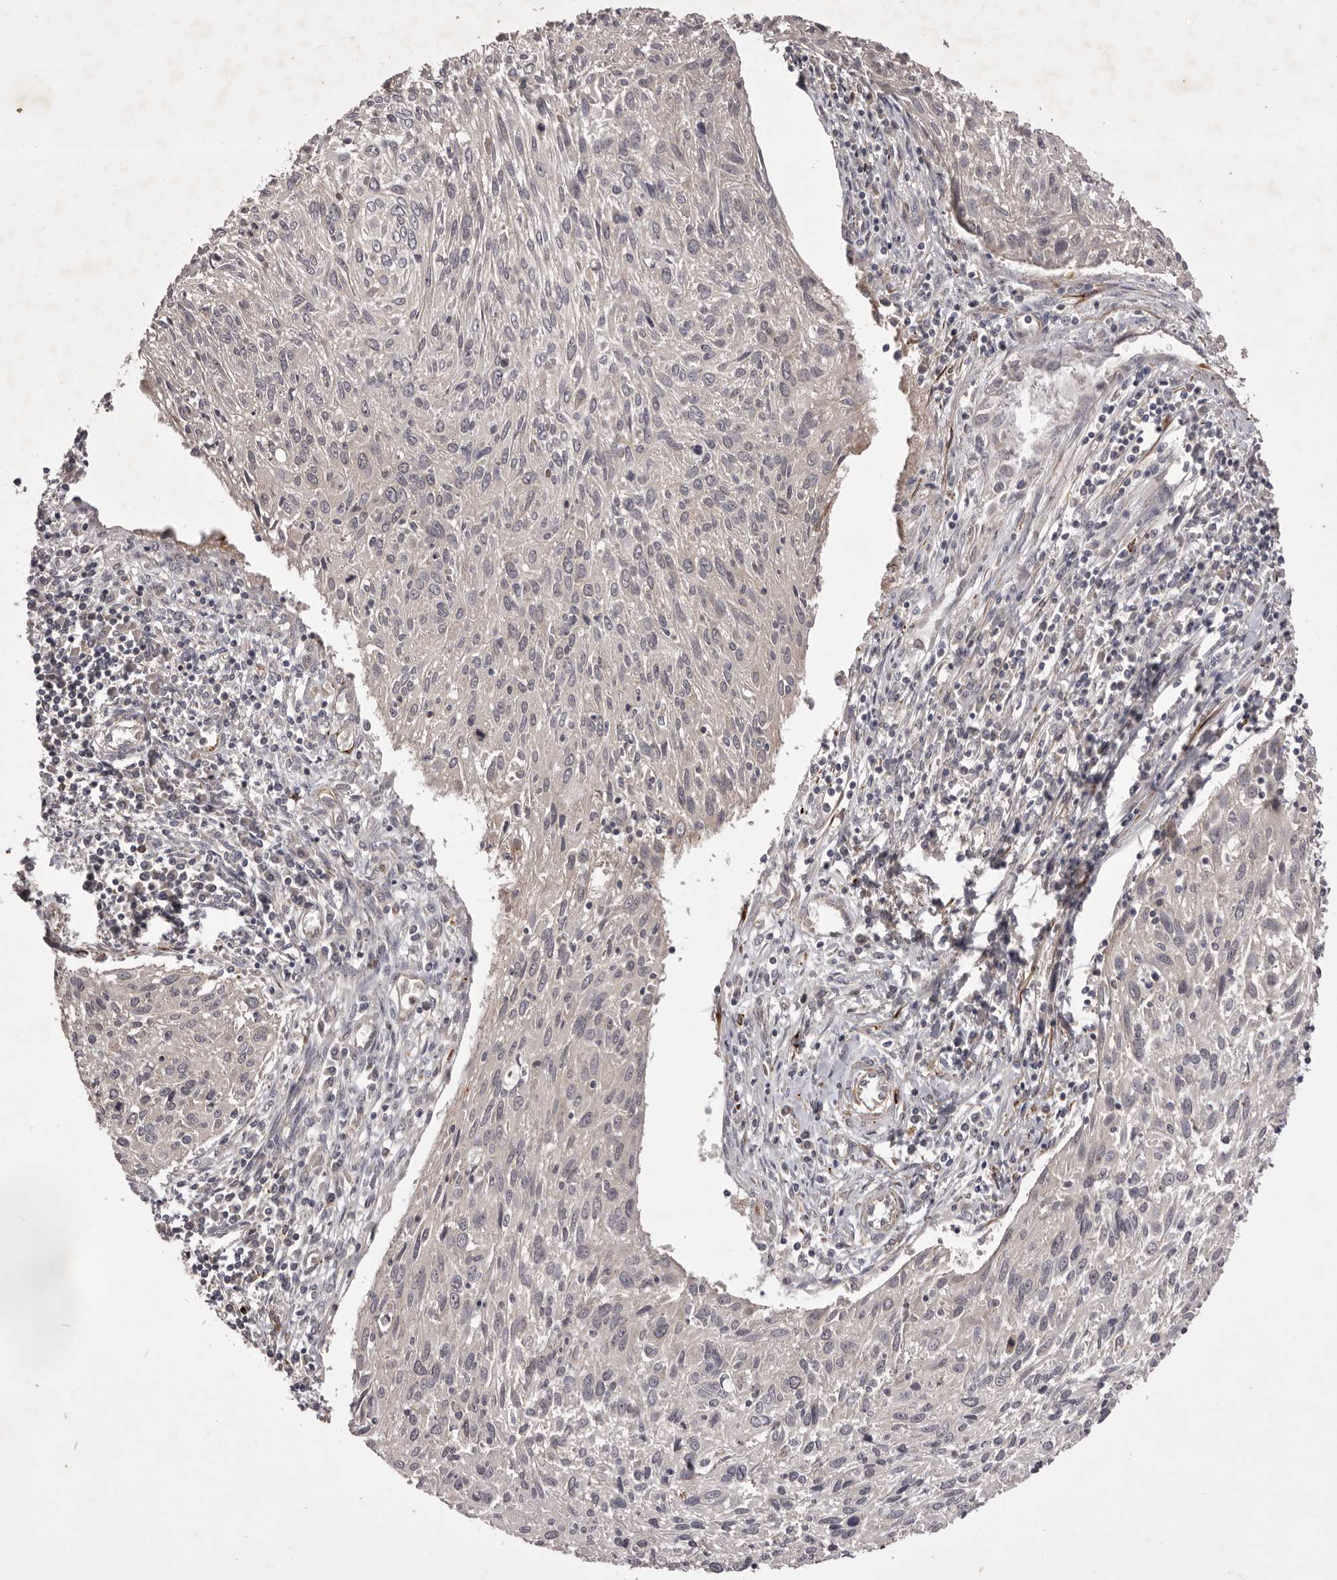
{"staining": {"intensity": "negative", "quantity": "none", "location": "none"}, "tissue": "cervical cancer", "cell_type": "Tumor cells", "image_type": "cancer", "snomed": [{"axis": "morphology", "description": "Squamous cell carcinoma, NOS"}, {"axis": "topography", "description": "Cervix"}], "caption": "A histopathology image of squamous cell carcinoma (cervical) stained for a protein shows no brown staining in tumor cells. (Stains: DAB immunohistochemistry with hematoxylin counter stain, Microscopy: brightfield microscopy at high magnification).", "gene": "PNRC1", "patient": {"sex": "female", "age": 51}}